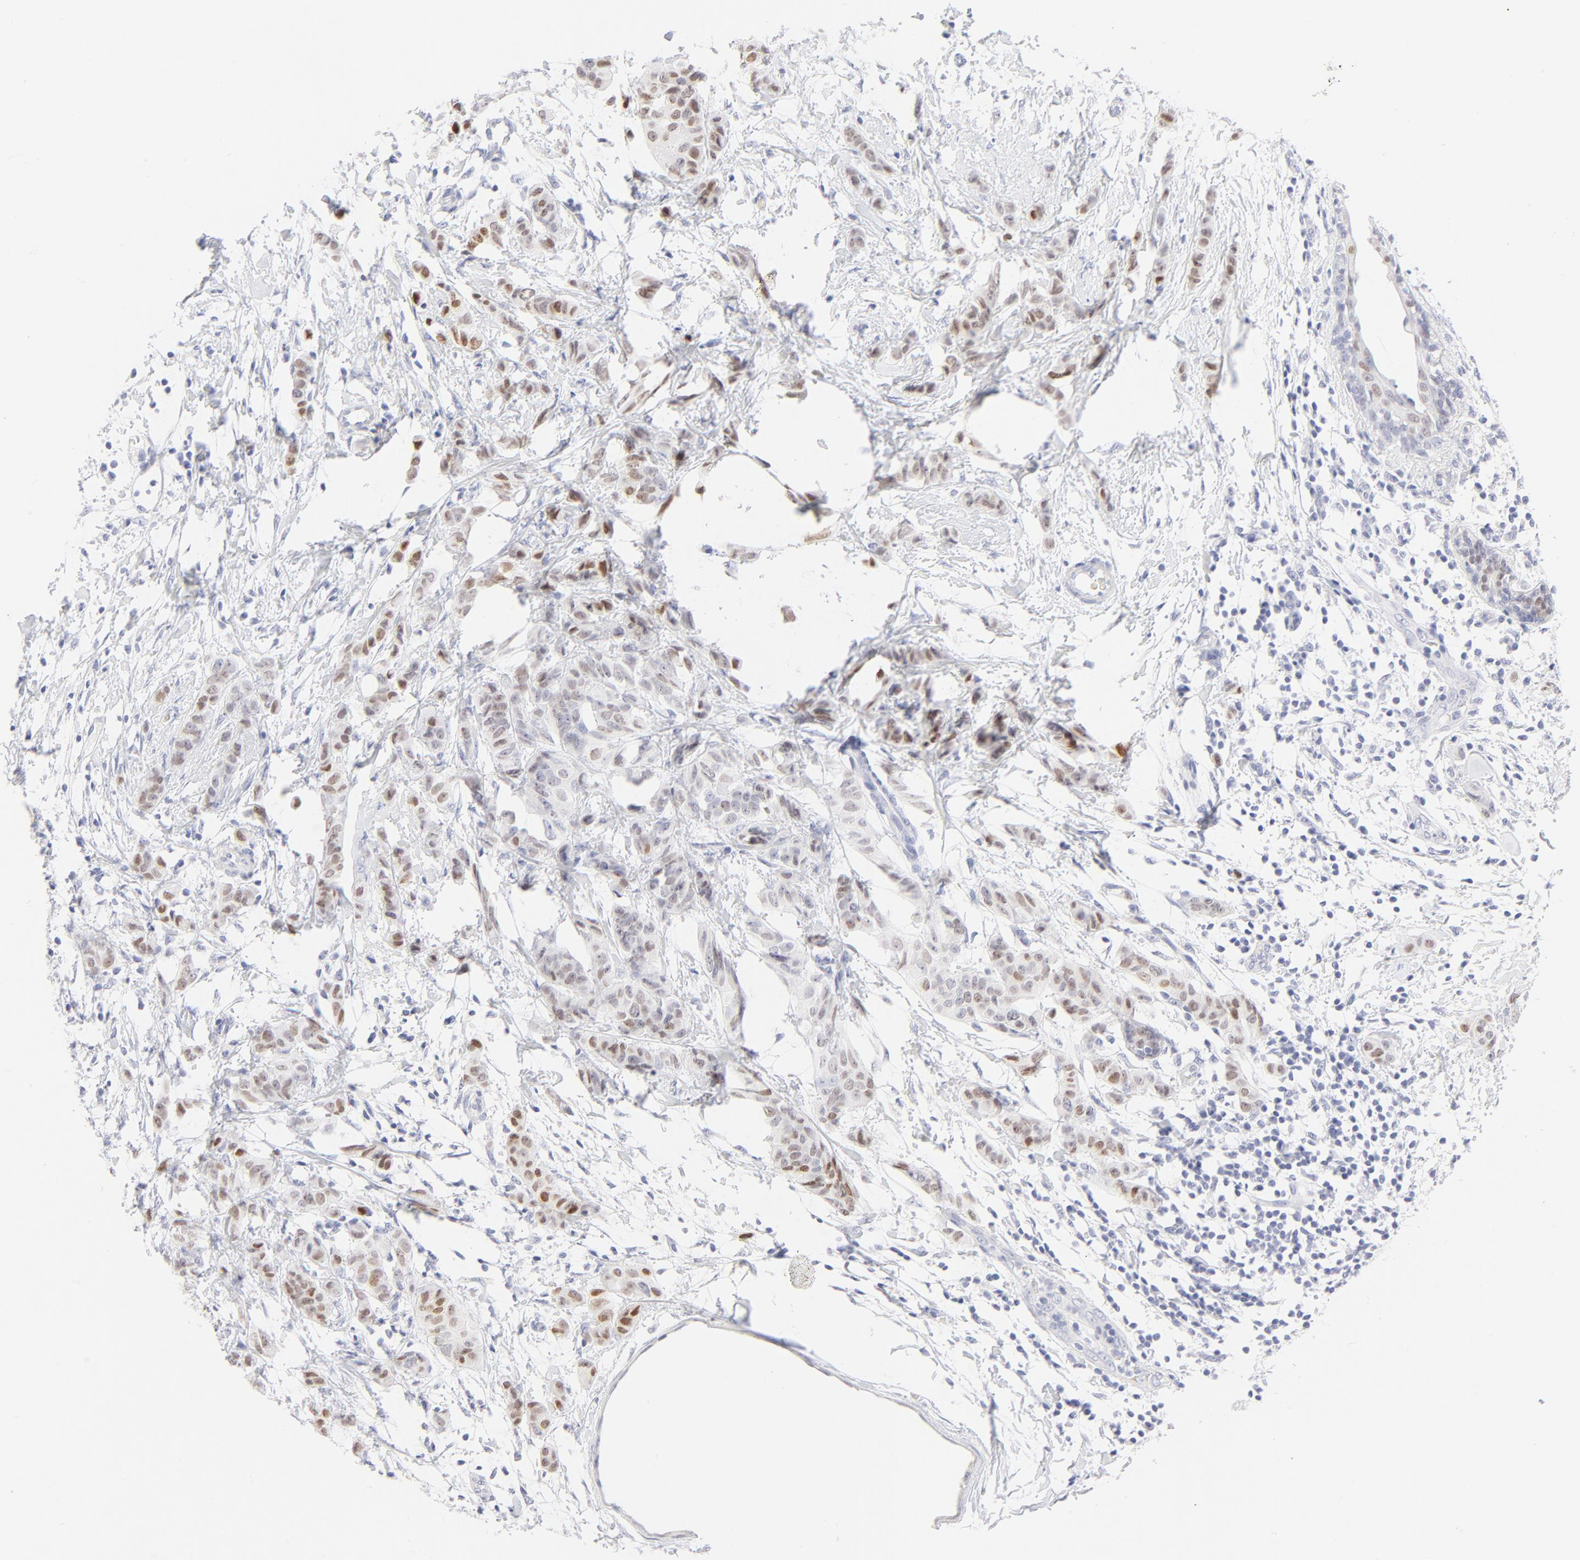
{"staining": {"intensity": "moderate", "quantity": "25%-75%", "location": "nuclear"}, "tissue": "breast cancer", "cell_type": "Tumor cells", "image_type": "cancer", "snomed": [{"axis": "morphology", "description": "Duct carcinoma"}, {"axis": "topography", "description": "Breast"}], "caption": "A brown stain labels moderate nuclear staining of a protein in breast cancer tumor cells.", "gene": "ELF3", "patient": {"sex": "female", "age": 40}}